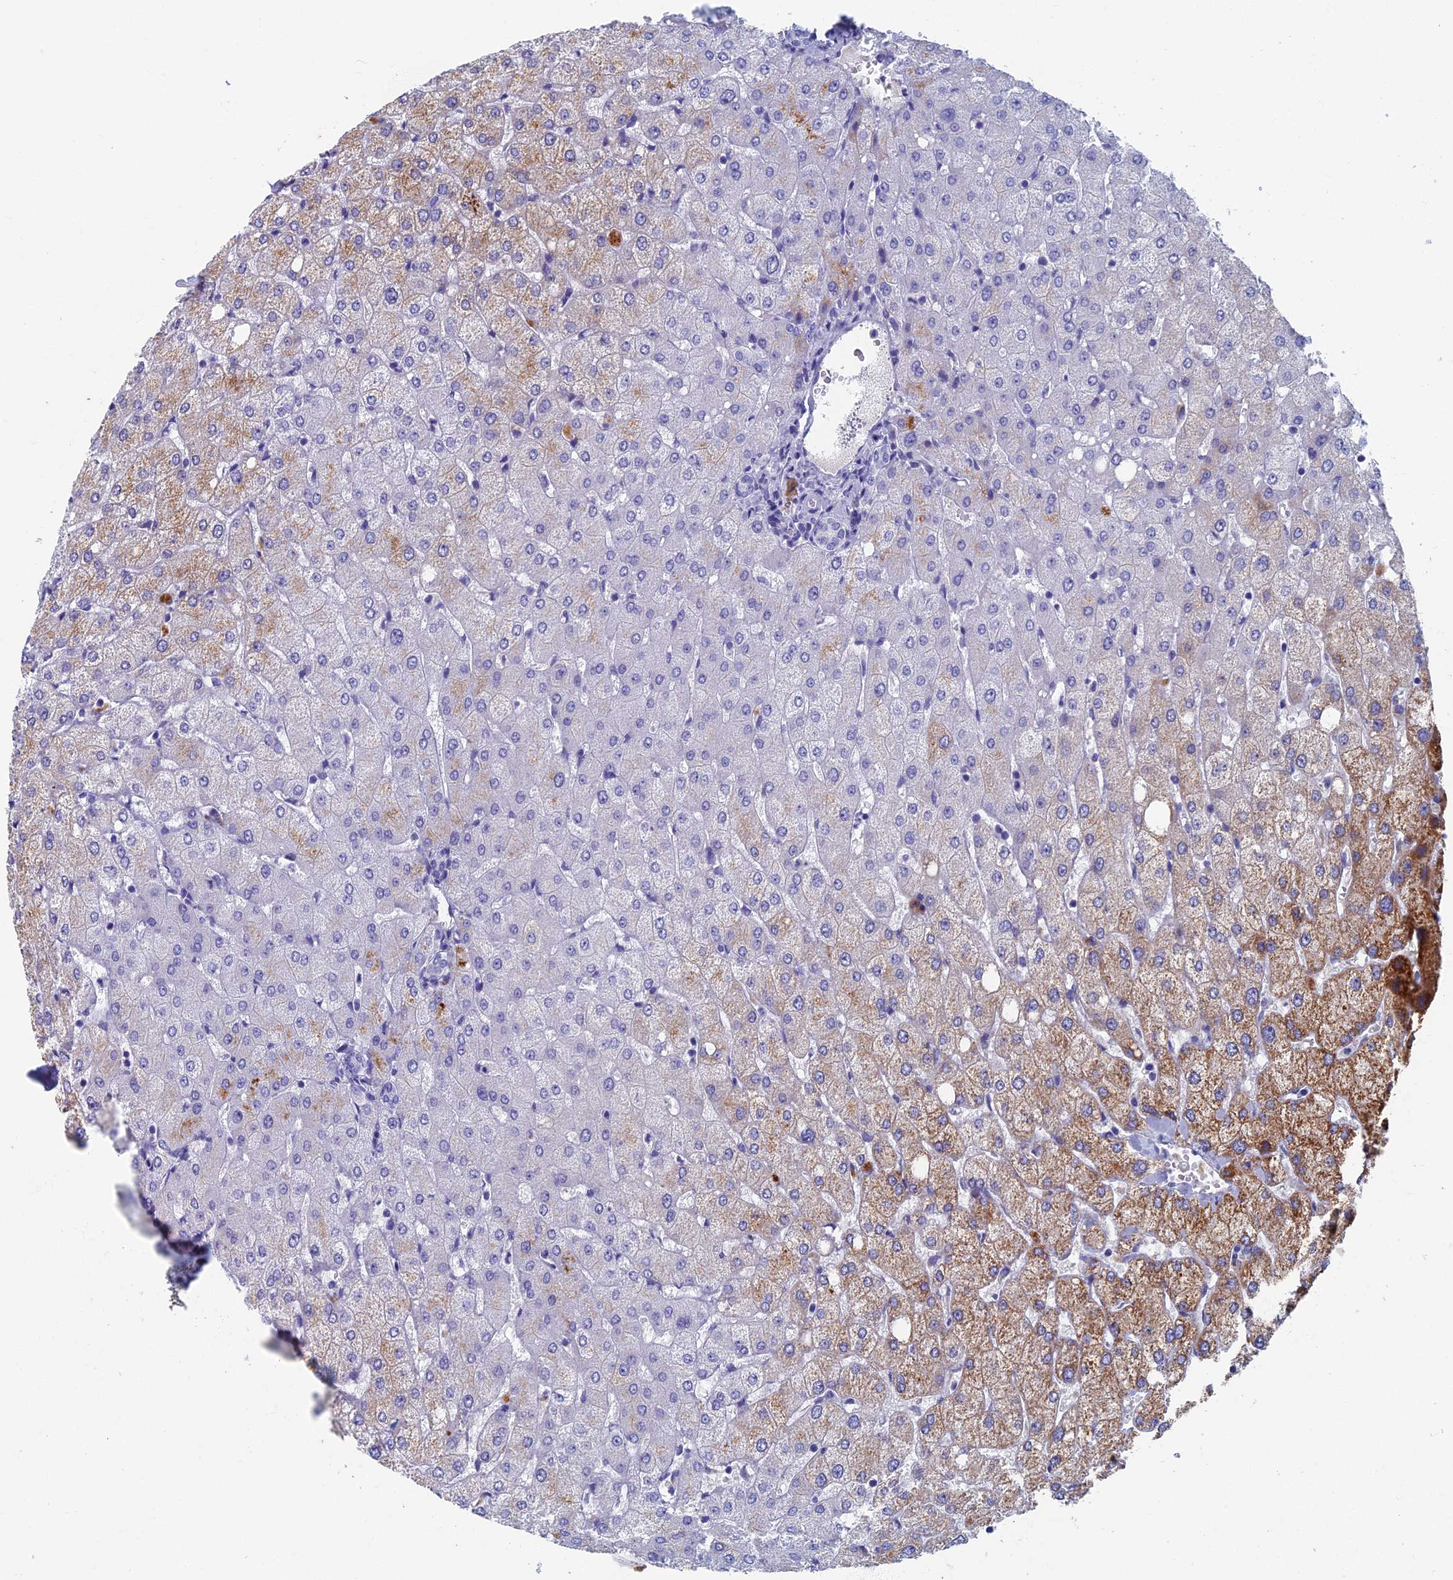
{"staining": {"intensity": "negative", "quantity": "none", "location": "none"}, "tissue": "liver", "cell_type": "Cholangiocytes", "image_type": "normal", "snomed": [{"axis": "morphology", "description": "Normal tissue, NOS"}, {"axis": "topography", "description": "Liver"}], "caption": "Immunohistochemistry (IHC) photomicrograph of unremarkable liver stained for a protein (brown), which reveals no expression in cholangiocytes. (DAB IHC visualized using brightfield microscopy, high magnification).", "gene": "OAT", "patient": {"sex": "female", "age": 54}}